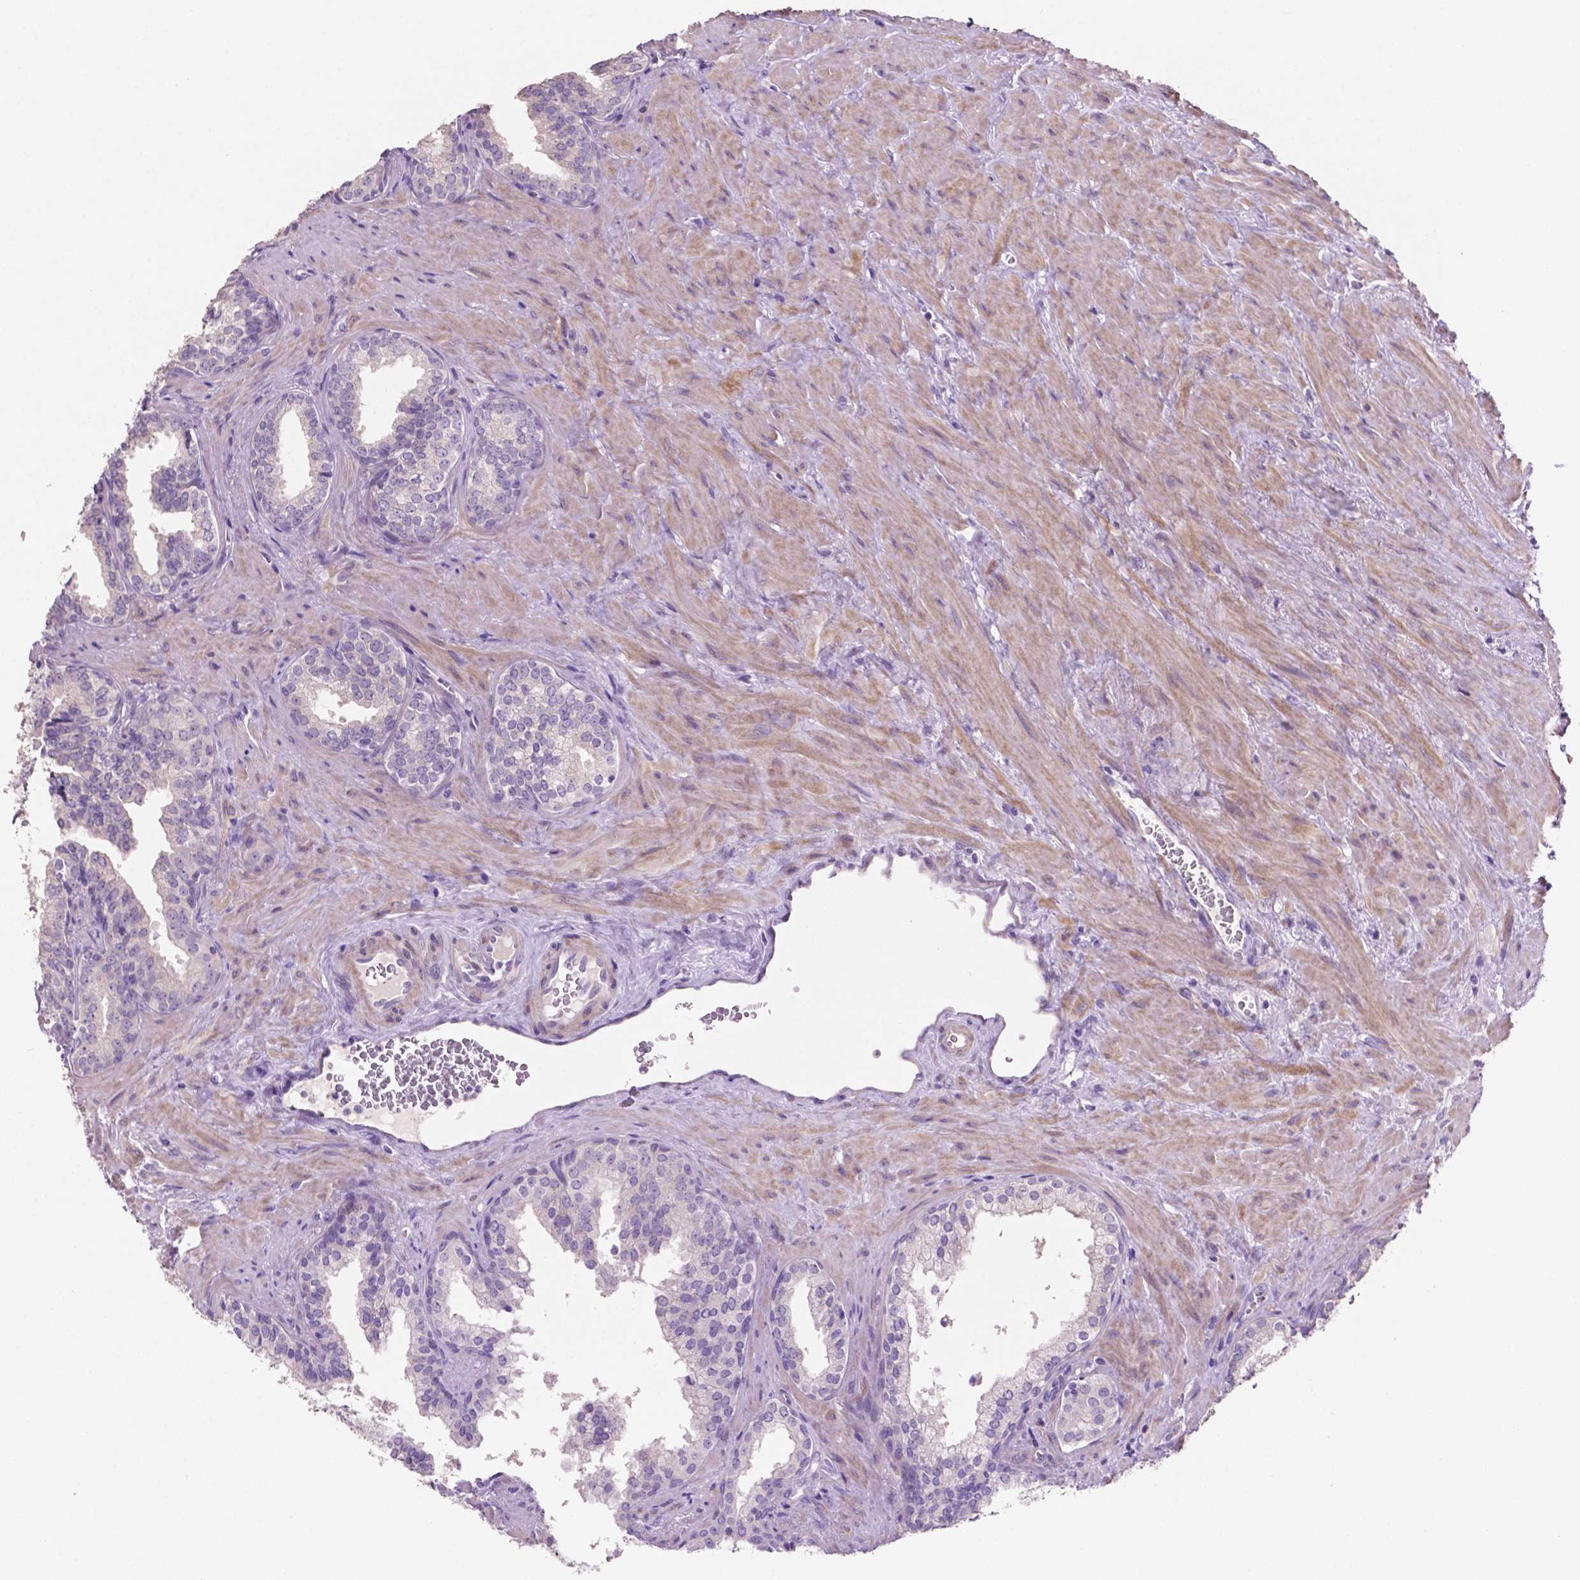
{"staining": {"intensity": "negative", "quantity": "none", "location": "none"}, "tissue": "prostate cancer", "cell_type": "Tumor cells", "image_type": "cancer", "snomed": [{"axis": "morphology", "description": "Adenocarcinoma, High grade"}, {"axis": "topography", "description": "Prostate"}], "caption": "DAB immunohistochemical staining of human adenocarcinoma (high-grade) (prostate) exhibits no significant expression in tumor cells. (DAB IHC, high magnification).", "gene": "CLDN17", "patient": {"sex": "male", "age": 68}}